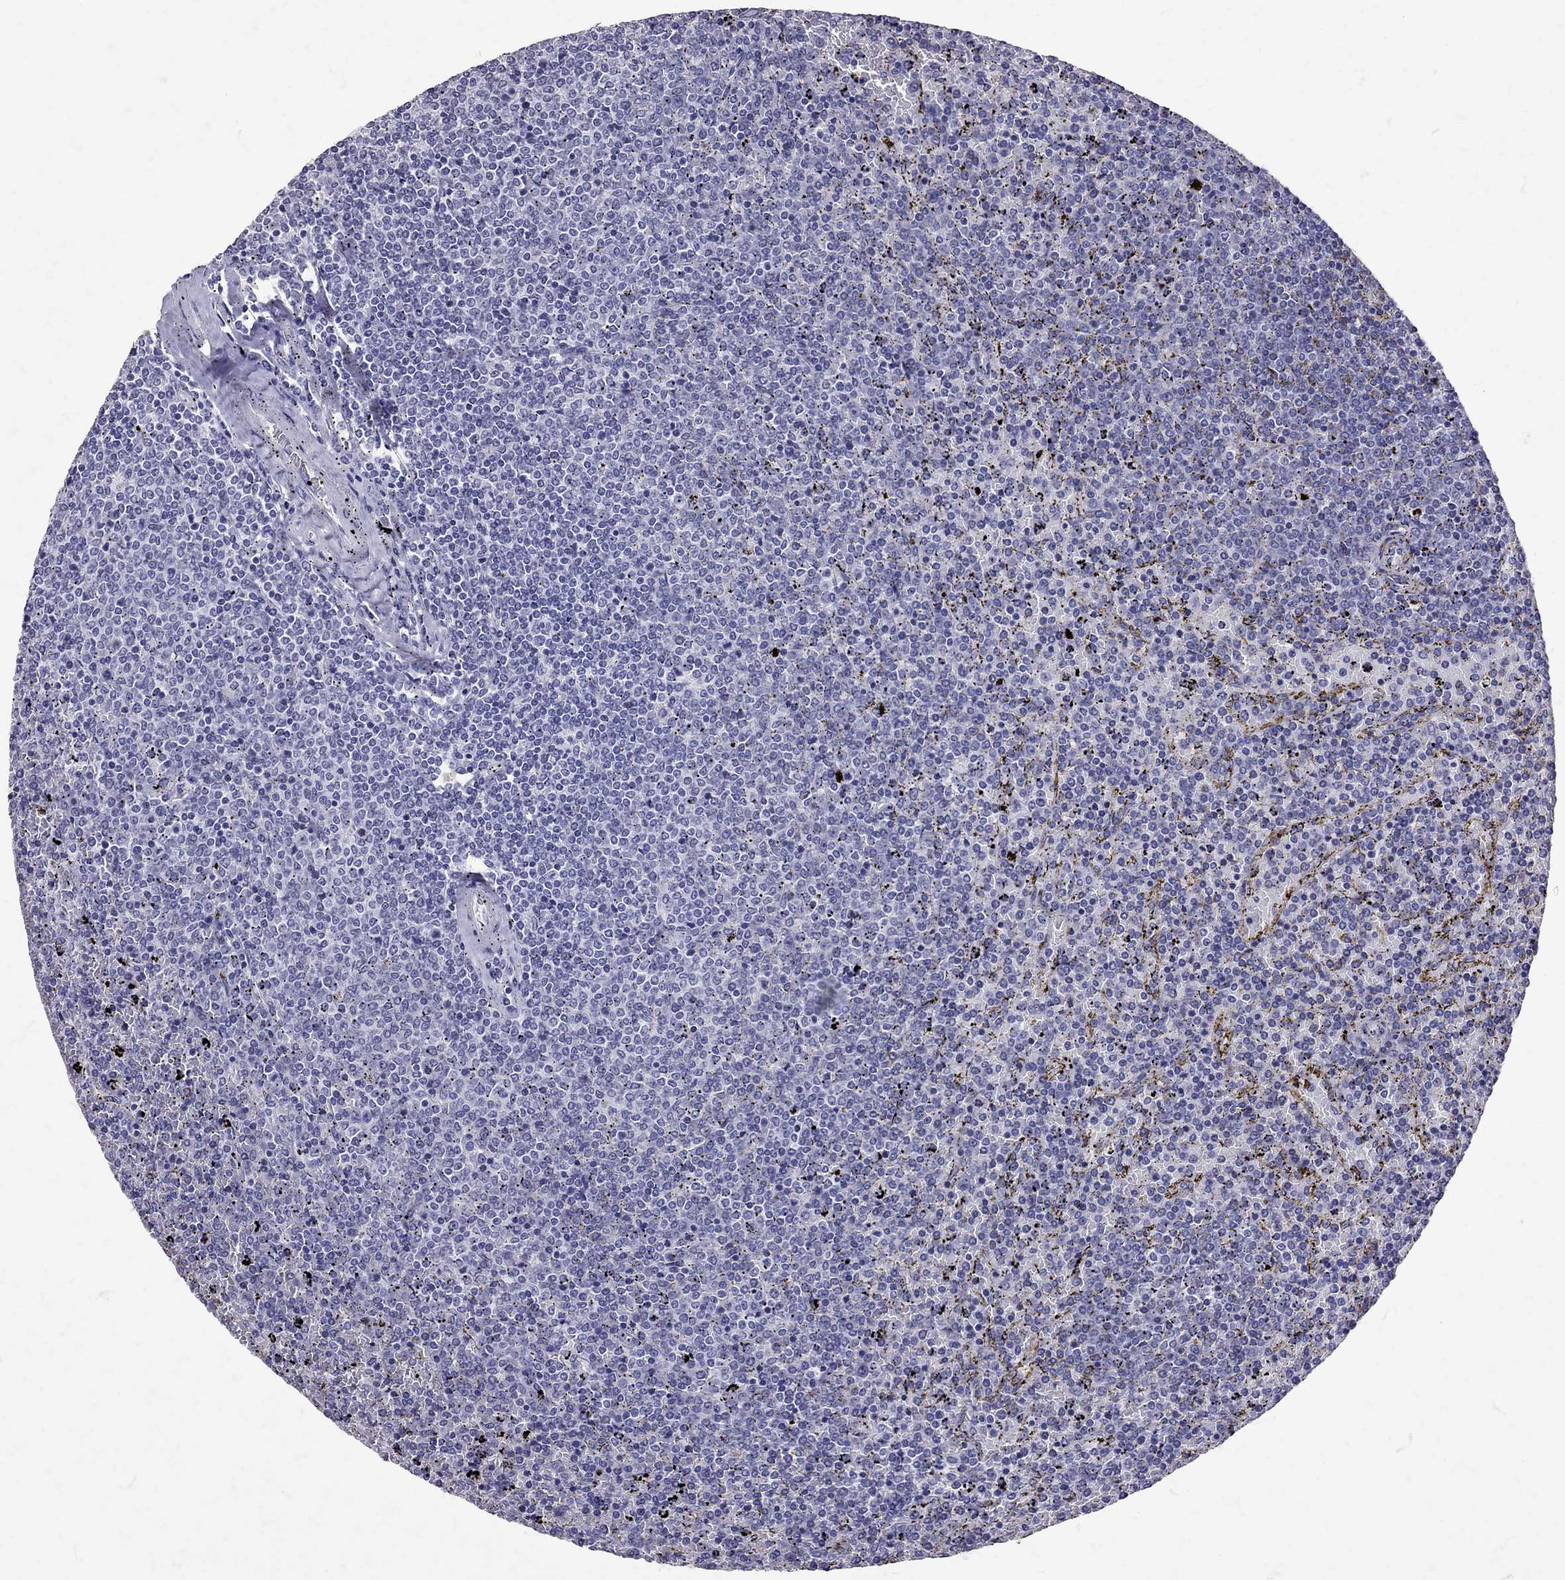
{"staining": {"intensity": "negative", "quantity": "none", "location": "none"}, "tissue": "lymphoma", "cell_type": "Tumor cells", "image_type": "cancer", "snomed": [{"axis": "morphology", "description": "Malignant lymphoma, non-Hodgkin's type, Low grade"}, {"axis": "topography", "description": "Spleen"}], "caption": "Protein analysis of low-grade malignant lymphoma, non-Hodgkin's type reveals no significant positivity in tumor cells.", "gene": "SST", "patient": {"sex": "female", "age": 77}}